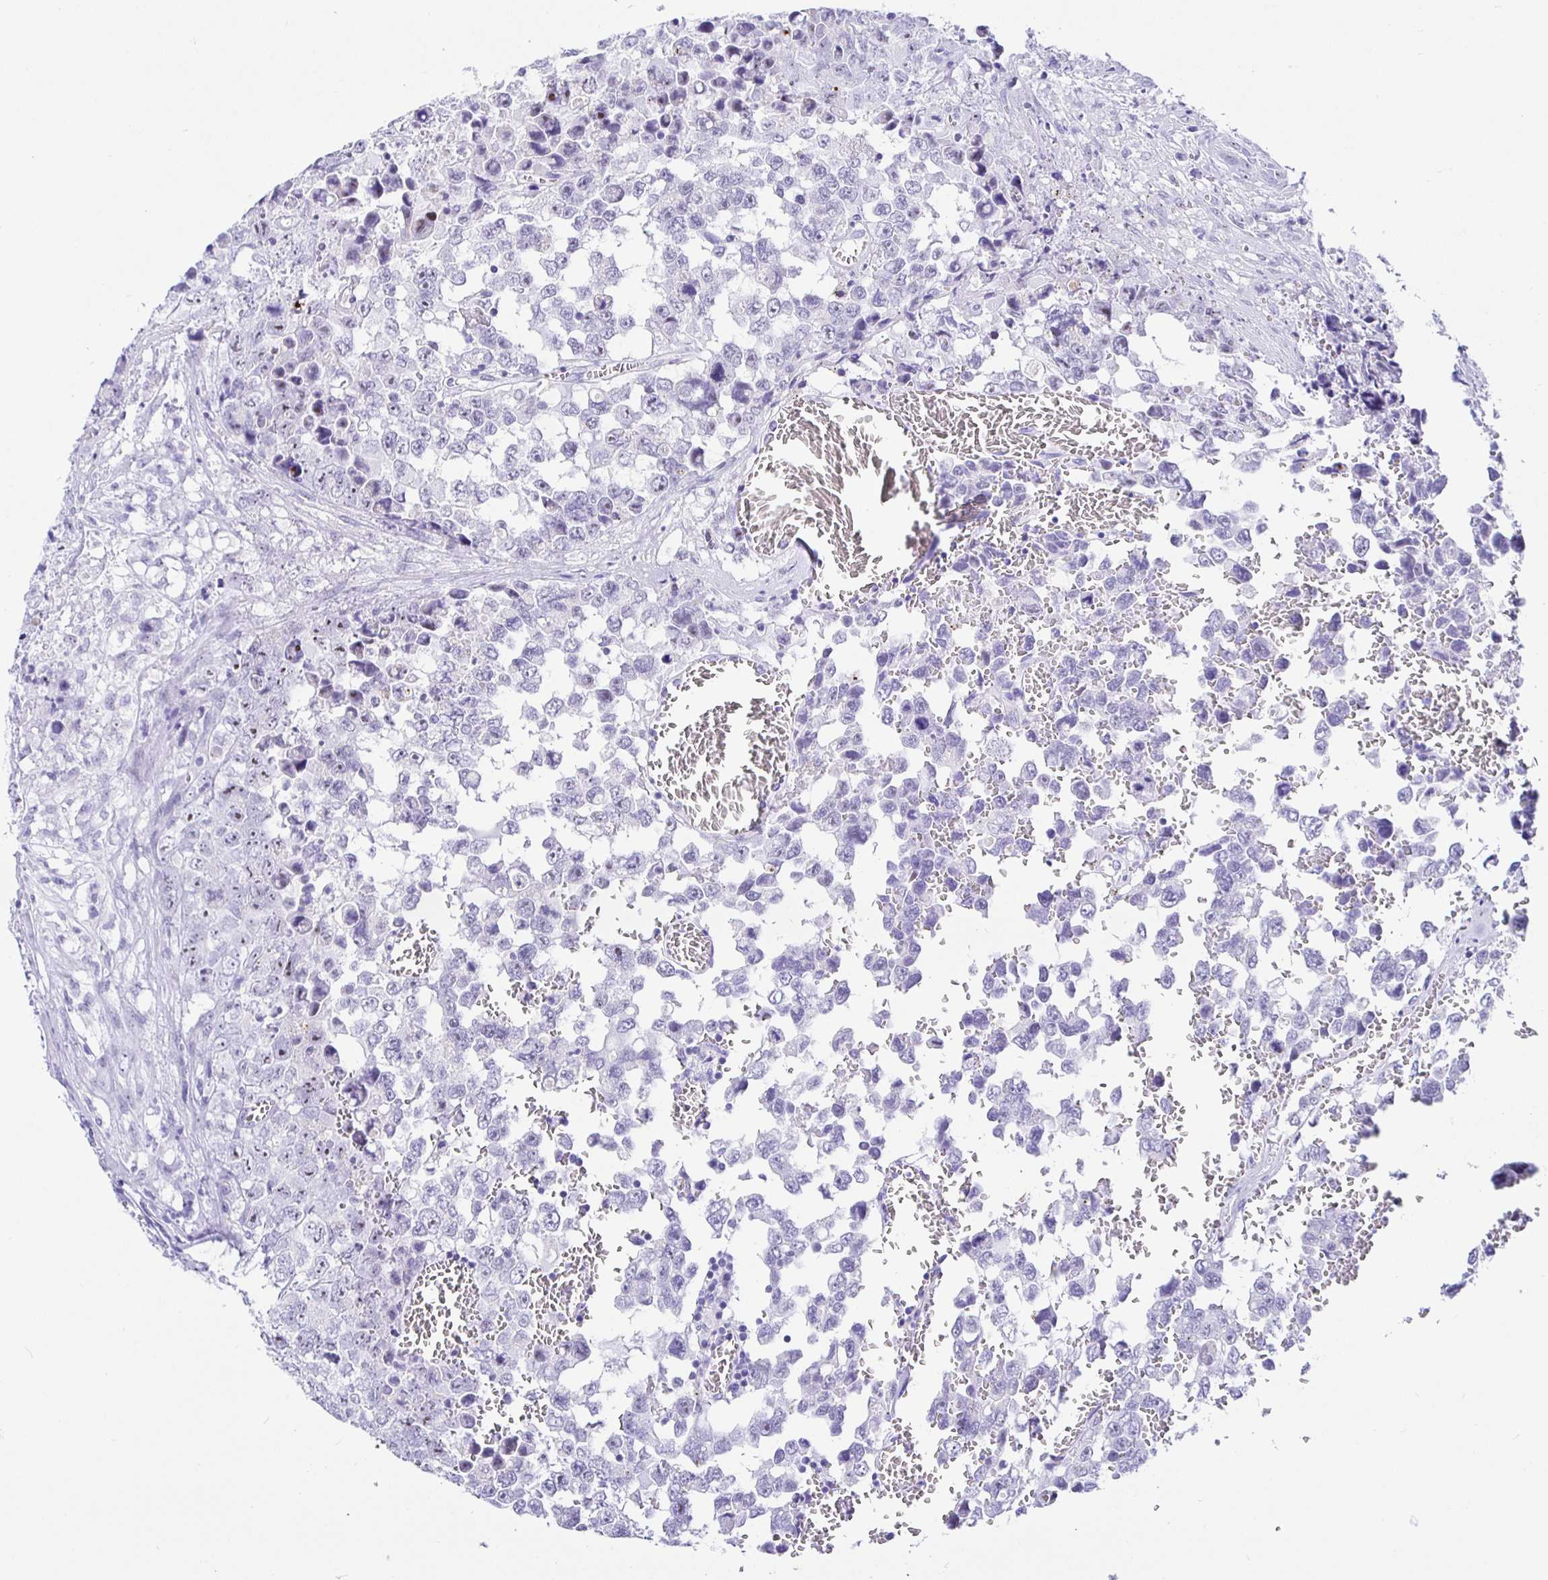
{"staining": {"intensity": "negative", "quantity": "none", "location": "none"}, "tissue": "testis cancer", "cell_type": "Tumor cells", "image_type": "cancer", "snomed": [{"axis": "morphology", "description": "Carcinoma, Embryonal, NOS"}, {"axis": "topography", "description": "Testis"}], "caption": "This is an immunohistochemistry (IHC) photomicrograph of human testis cancer. There is no expression in tumor cells.", "gene": "PRAMEF19", "patient": {"sex": "male", "age": 18}}